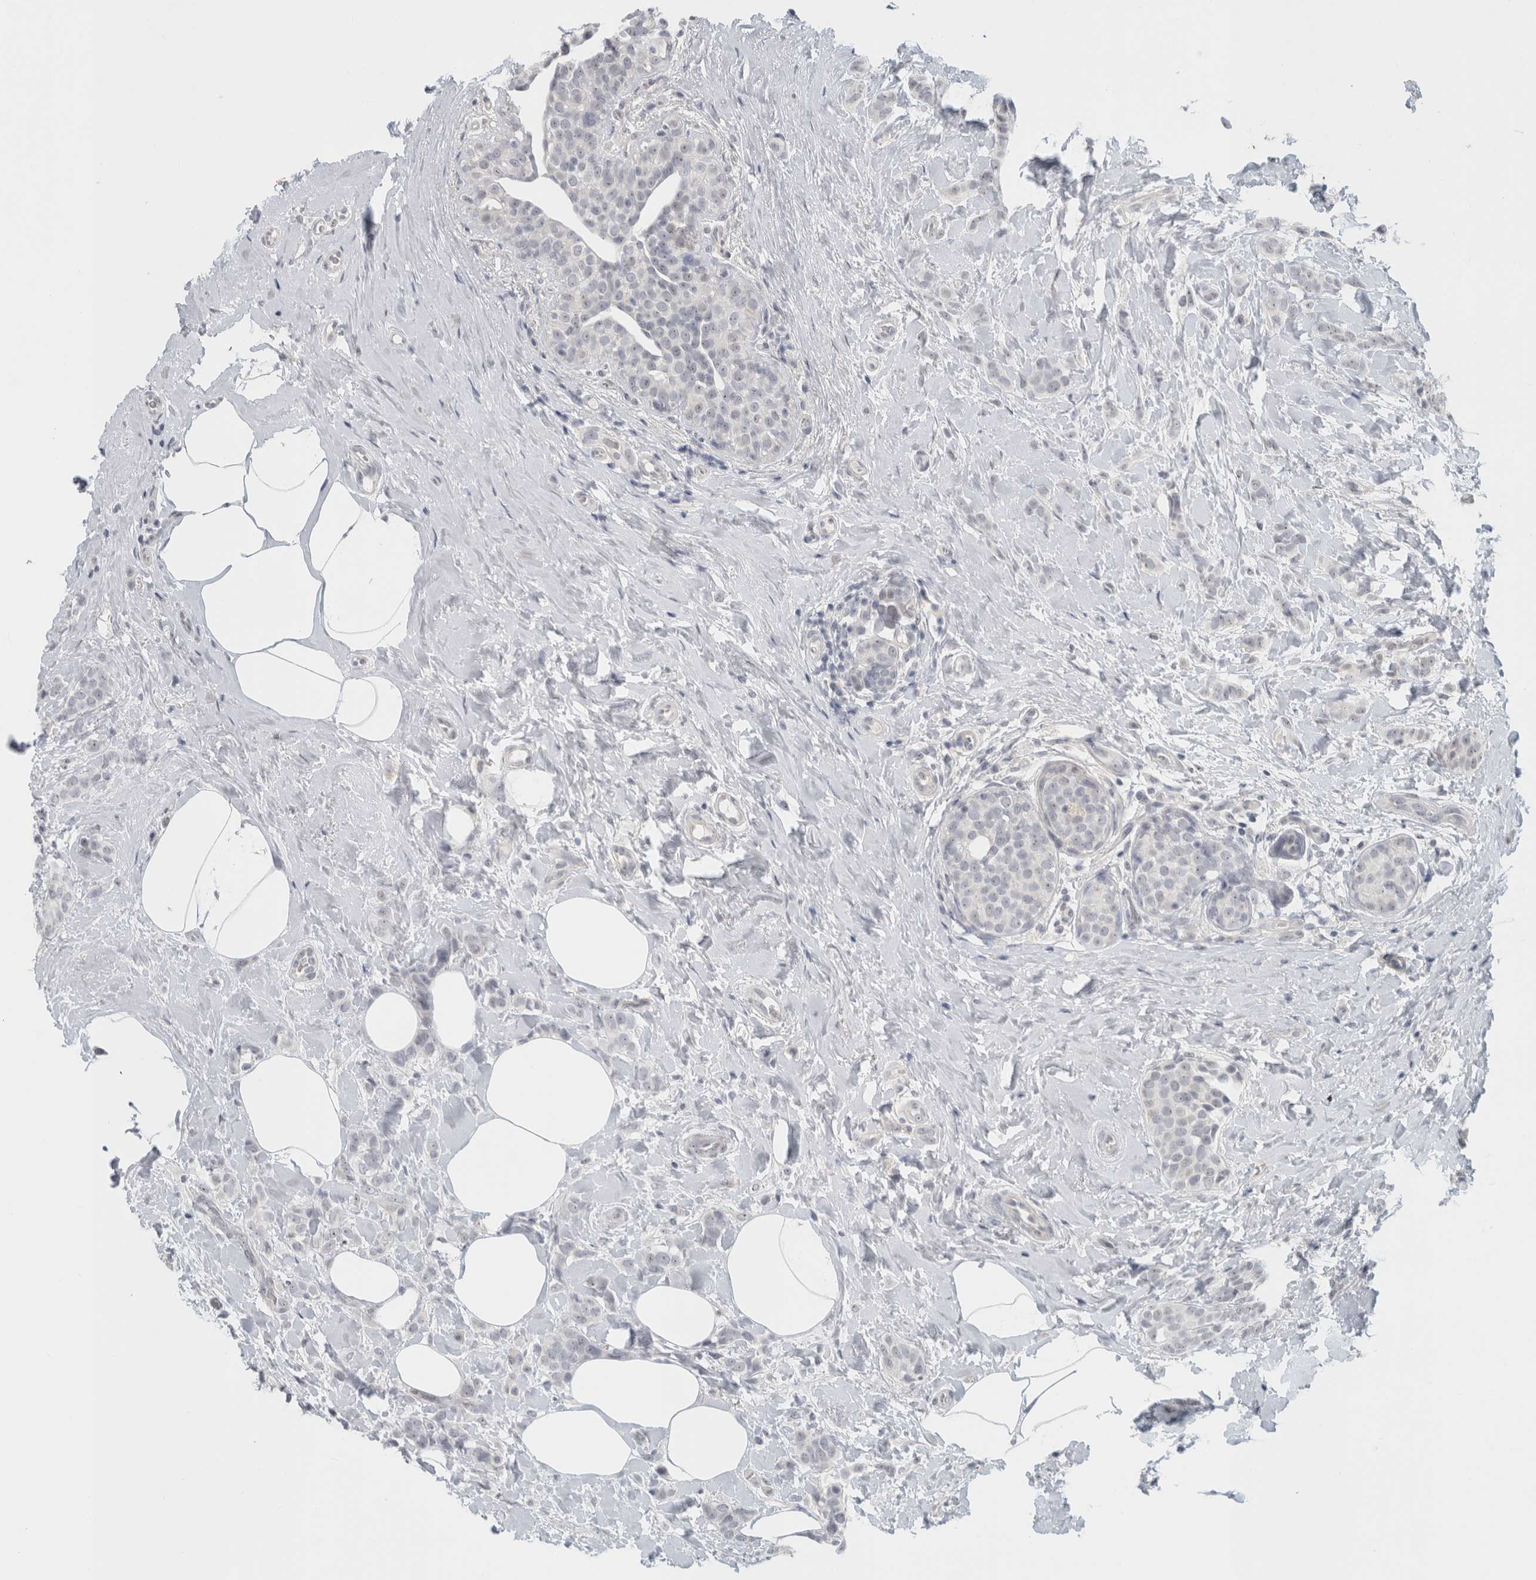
{"staining": {"intensity": "negative", "quantity": "none", "location": "none"}, "tissue": "breast cancer", "cell_type": "Tumor cells", "image_type": "cancer", "snomed": [{"axis": "morphology", "description": "Lobular carcinoma, in situ"}, {"axis": "morphology", "description": "Lobular carcinoma"}, {"axis": "topography", "description": "Breast"}], "caption": "This micrograph is of breast lobular carcinoma in situ stained with immunohistochemistry to label a protein in brown with the nuclei are counter-stained blue. There is no staining in tumor cells. (DAB immunohistochemistry (IHC), high magnification).", "gene": "FMR1NB", "patient": {"sex": "female", "age": 41}}